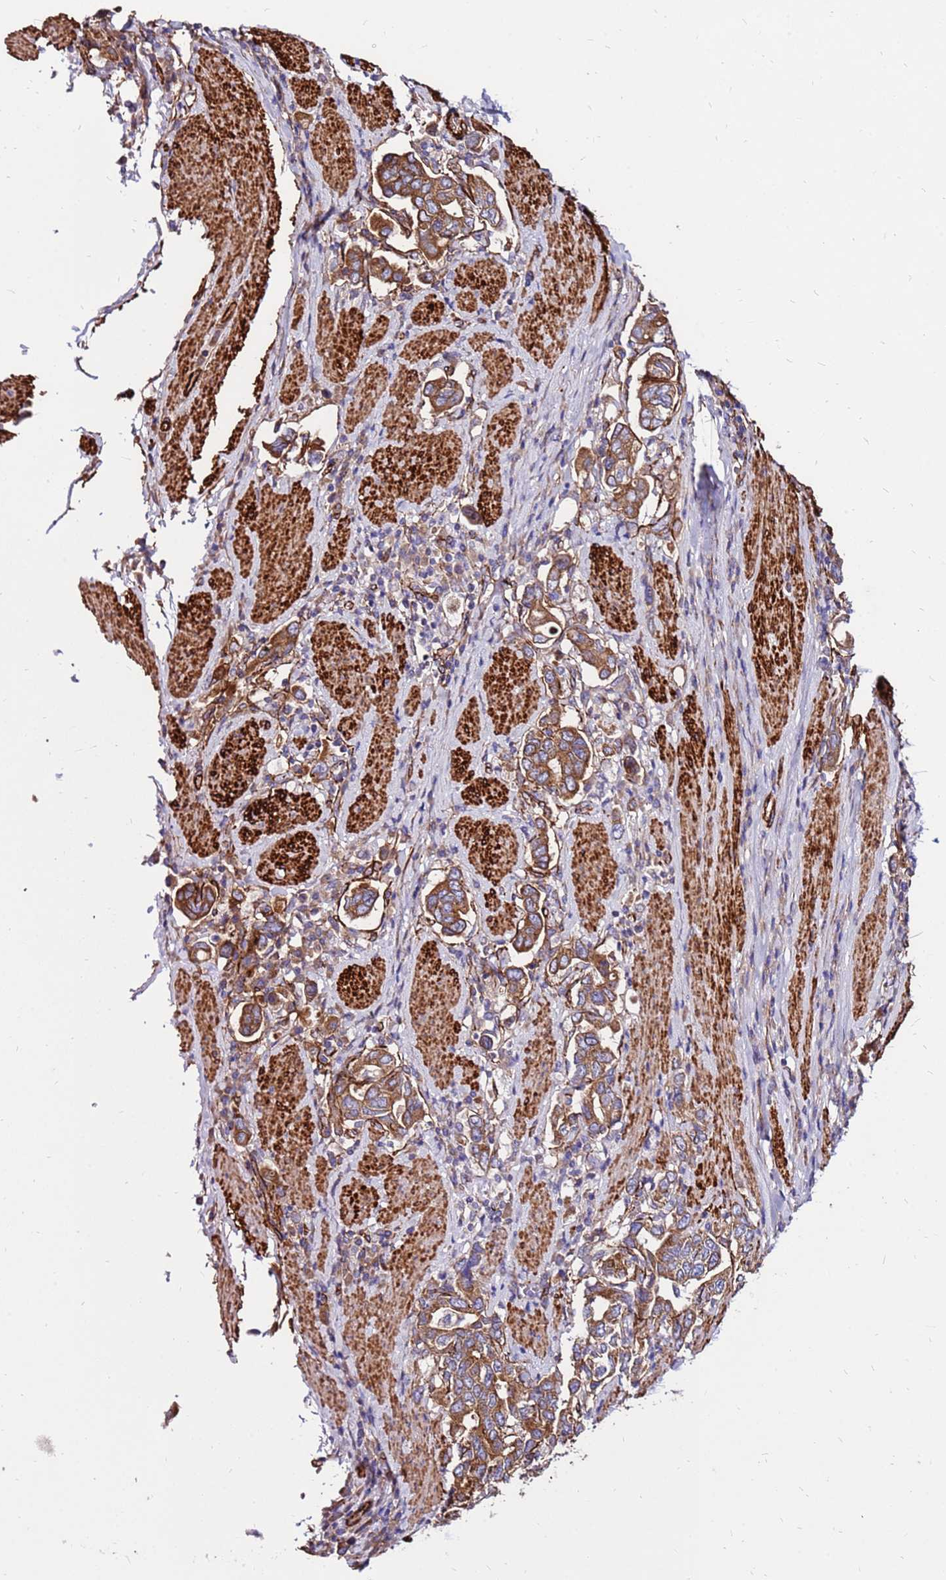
{"staining": {"intensity": "strong", "quantity": ">75%", "location": "cytoplasmic/membranous"}, "tissue": "stomach cancer", "cell_type": "Tumor cells", "image_type": "cancer", "snomed": [{"axis": "morphology", "description": "Adenocarcinoma, NOS"}, {"axis": "topography", "description": "Stomach, upper"}, {"axis": "topography", "description": "Stomach"}], "caption": "IHC of human stomach cancer displays high levels of strong cytoplasmic/membranous expression in approximately >75% of tumor cells.", "gene": "EI24", "patient": {"sex": "male", "age": 62}}